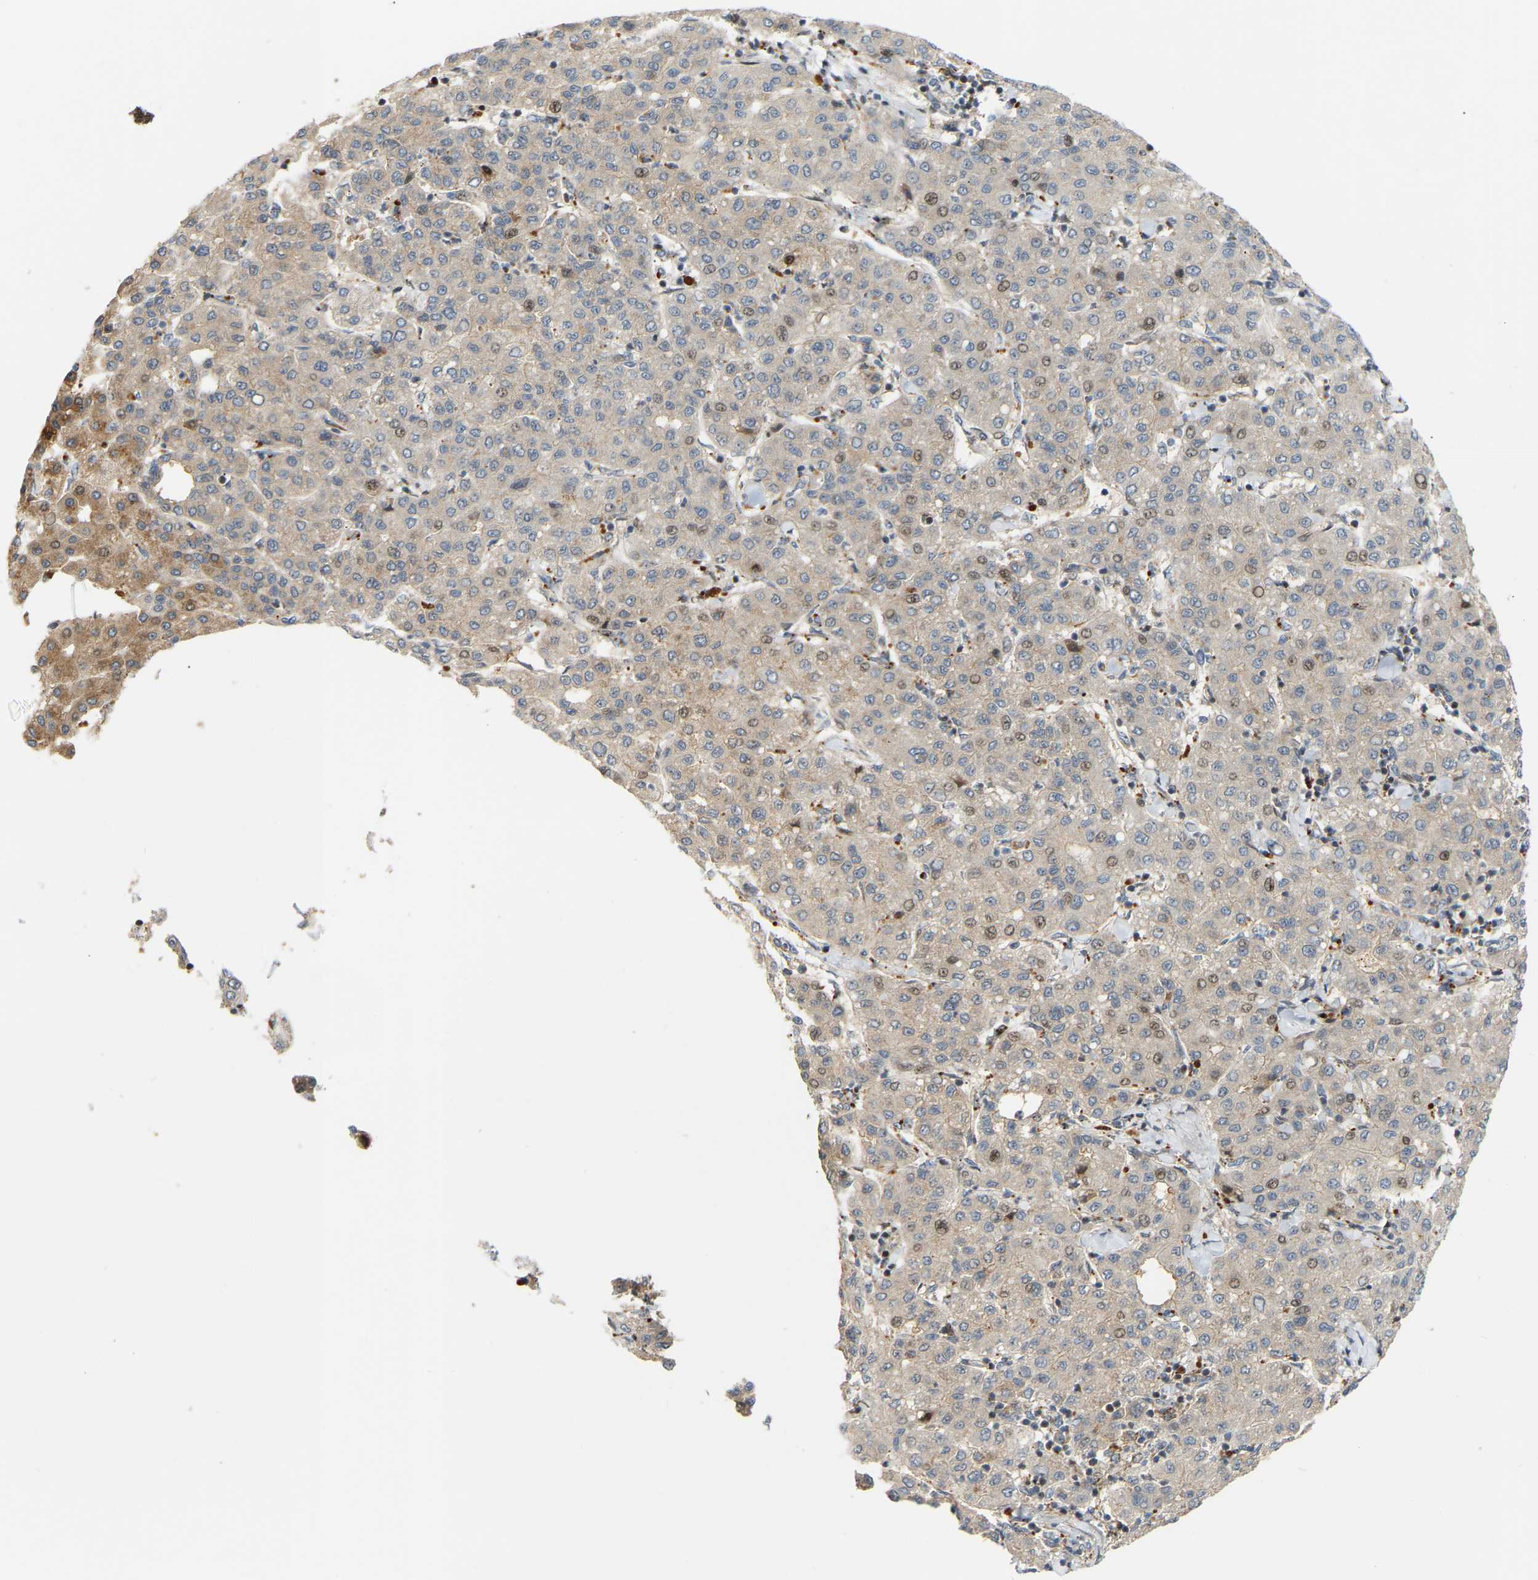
{"staining": {"intensity": "weak", "quantity": ">75%", "location": "cytoplasmic/membranous,nuclear"}, "tissue": "liver cancer", "cell_type": "Tumor cells", "image_type": "cancer", "snomed": [{"axis": "morphology", "description": "Carcinoma, Hepatocellular, NOS"}, {"axis": "topography", "description": "Liver"}], "caption": "Immunohistochemical staining of human liver cancer displays low levels of weak cytoplasmic/membranous and nuclear protein expression in approximately >75% of tumor cells.", "gene": "POGLUT2", "patient": {"sex": "male", "age": 65}}